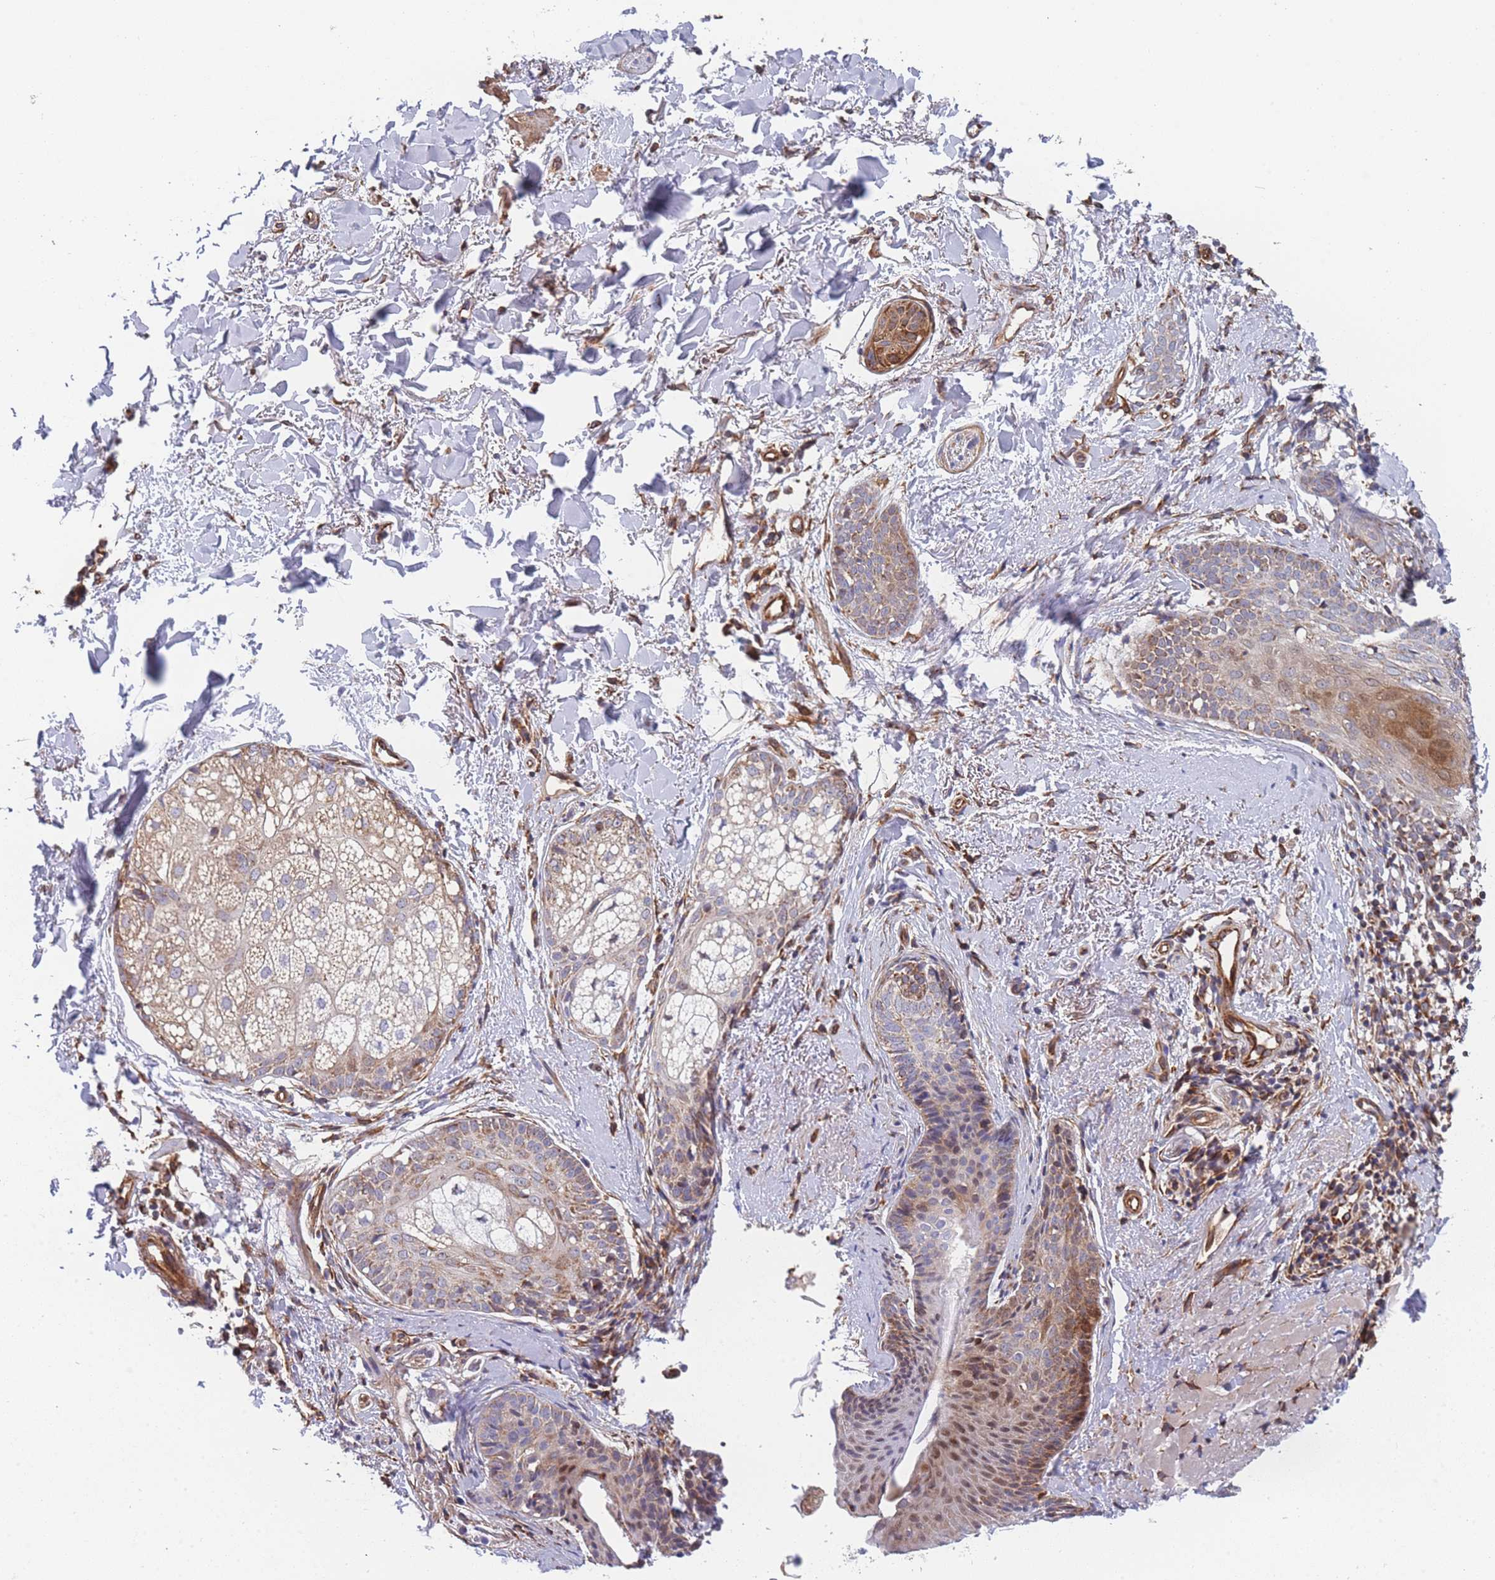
{"staining": {"intensity": "weak", "quantity": "<25%", "location": "cytoplasmic/membranous"}, "tissue": "skin cancer", "cell_type": "Tumor cells", "image_type": "cancer", "snomed": [{"axis": "morphology", "description": "Basal cell carcinoma"}, {"axis": "topography", "description": "Skin"}], "caption": "Immunohistochemical staining of human skin basal cell carcinoma reveals no significant expression in tumor cells.", "gene": "MTRES1", "patient": {"sex": "female", "age": 60}}